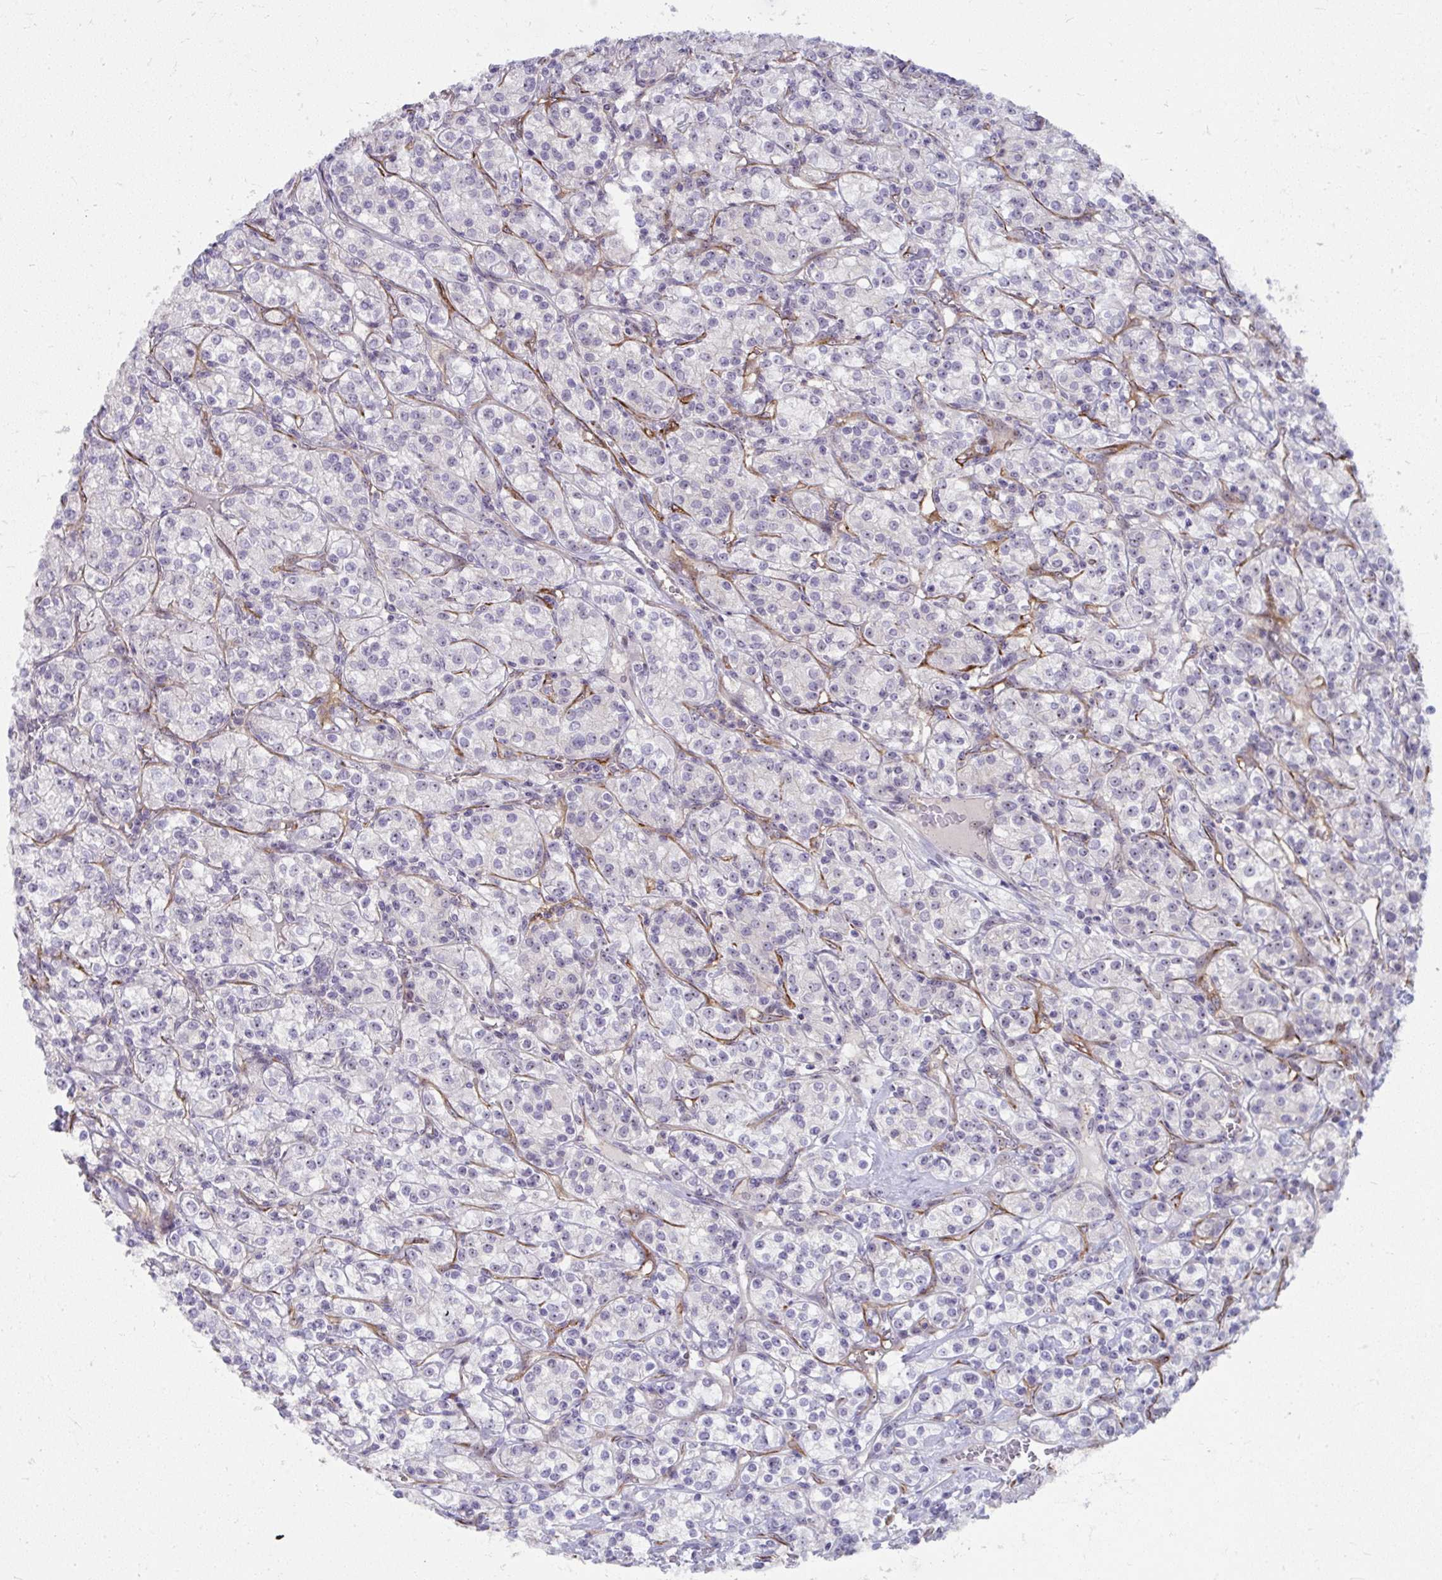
{"staining": {"intensity": "negative", "quantity": "none", "location": "none"}, "tissue": "renal cancer", "cell_type": "Tumor cells", "image_type": "cancer", "snomed": [{"axis": "morphology", "description": "Adenocarcinoma, NOS"}, {"axis": "topography", "description": "Kidney"}], "caption": "DAB (3,3'-diaminobenzidine) immunohistochemical staining of renal adenocarcinoma exhibits no significant staining in tumor cells.", "gene": "MUS81", "patient": {"sex": "male", "age": 77}}